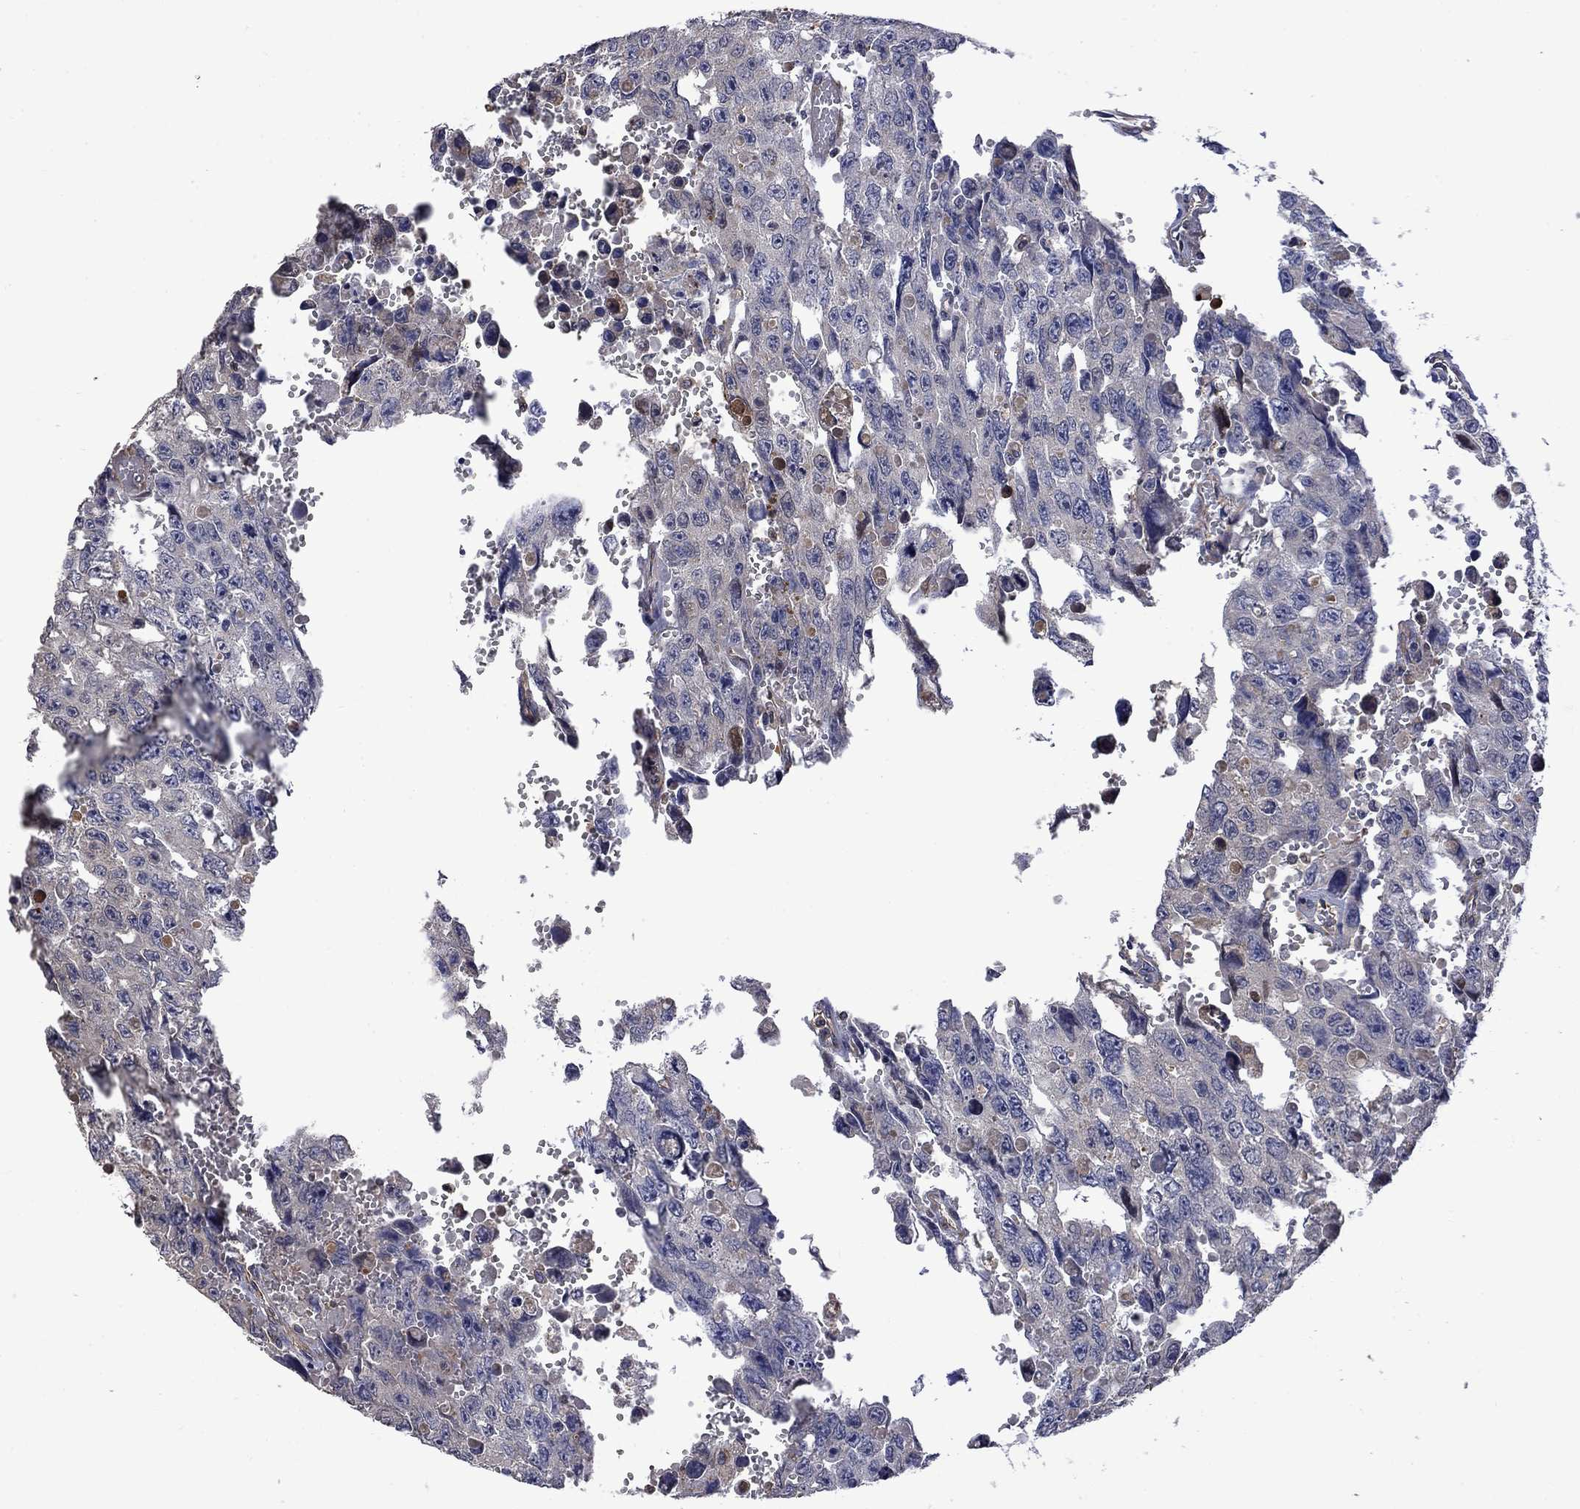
{"staining": {"intensity": "negative", "quantity": "none", "location": "none"}, "tissue": "testis cancer", "cell_type": "Tumor cells", "image_type": "cancer", "snomed": [{"axis": "morphology", "description": "Seminoma, NOS"}, {"axis": "topography", "description": "Testis"}], "caption": "Immunohistochemistry (IHC) micrograph of testis seminoma stained for a protein (brown), which reveals no positivity in tumor cells.", "gene": "CAMKK2", "patient": {"sex": "male", "age": 26}}